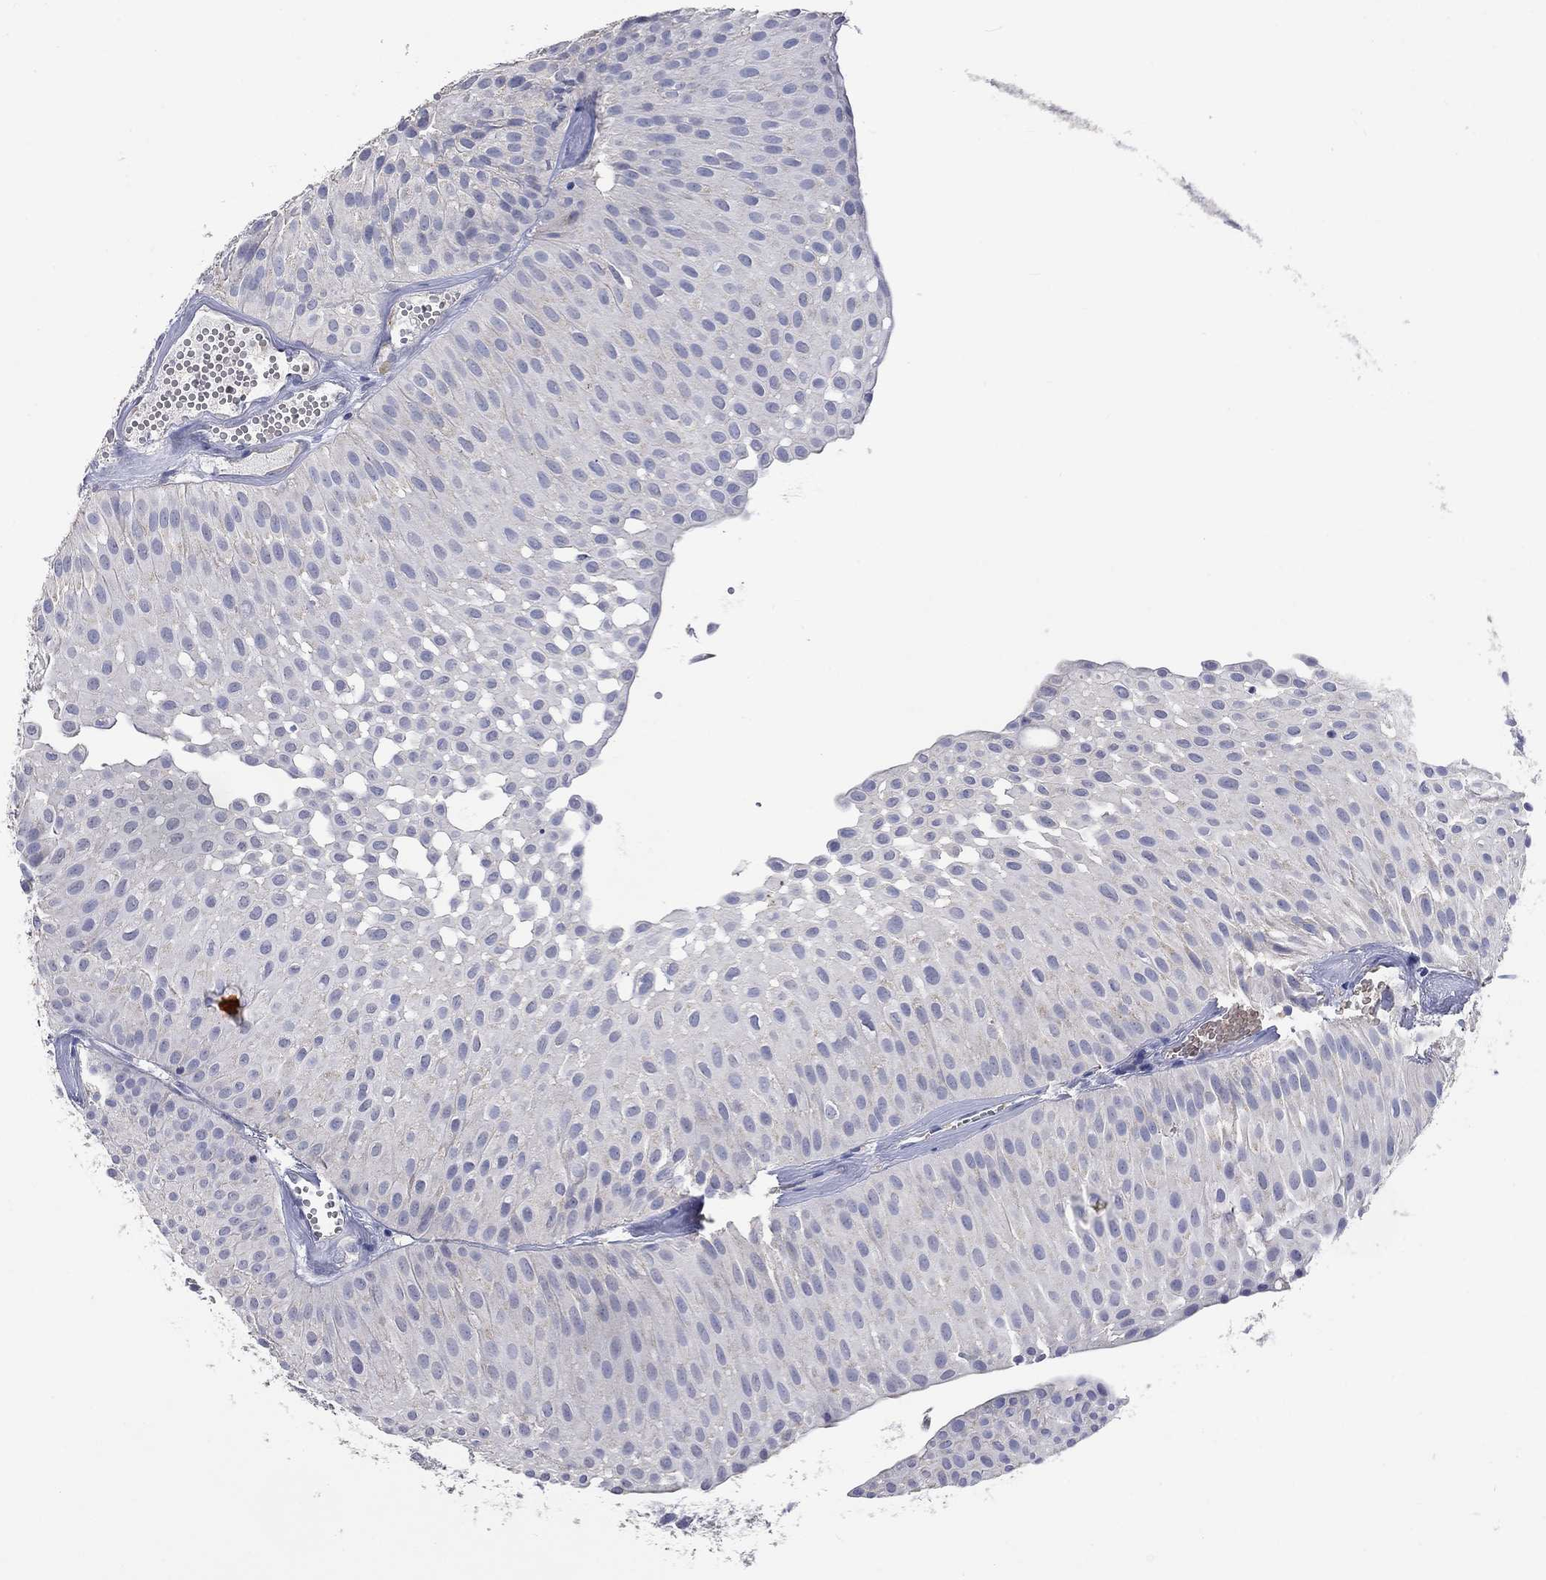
{"staining": {"intensity": "negative", "quantity": "none", "location": "none"}, "tissue": "urothelial cancer", "cell_type": "Tumor cells", "image_type": "cancer", "snomed": [{"axis": "morphology", "description": "Urothelial carcinoma, Low grade"}, {"axis": "topography", "description": "Urinary bladder"}], "caption": "High power microscopy micrograph of an immunohistochemistry image of urothelial cancer, revealing no significant staining in tumor cells.", "gene": "UGT8", "patient": {"sex": "male", "age": 64}}